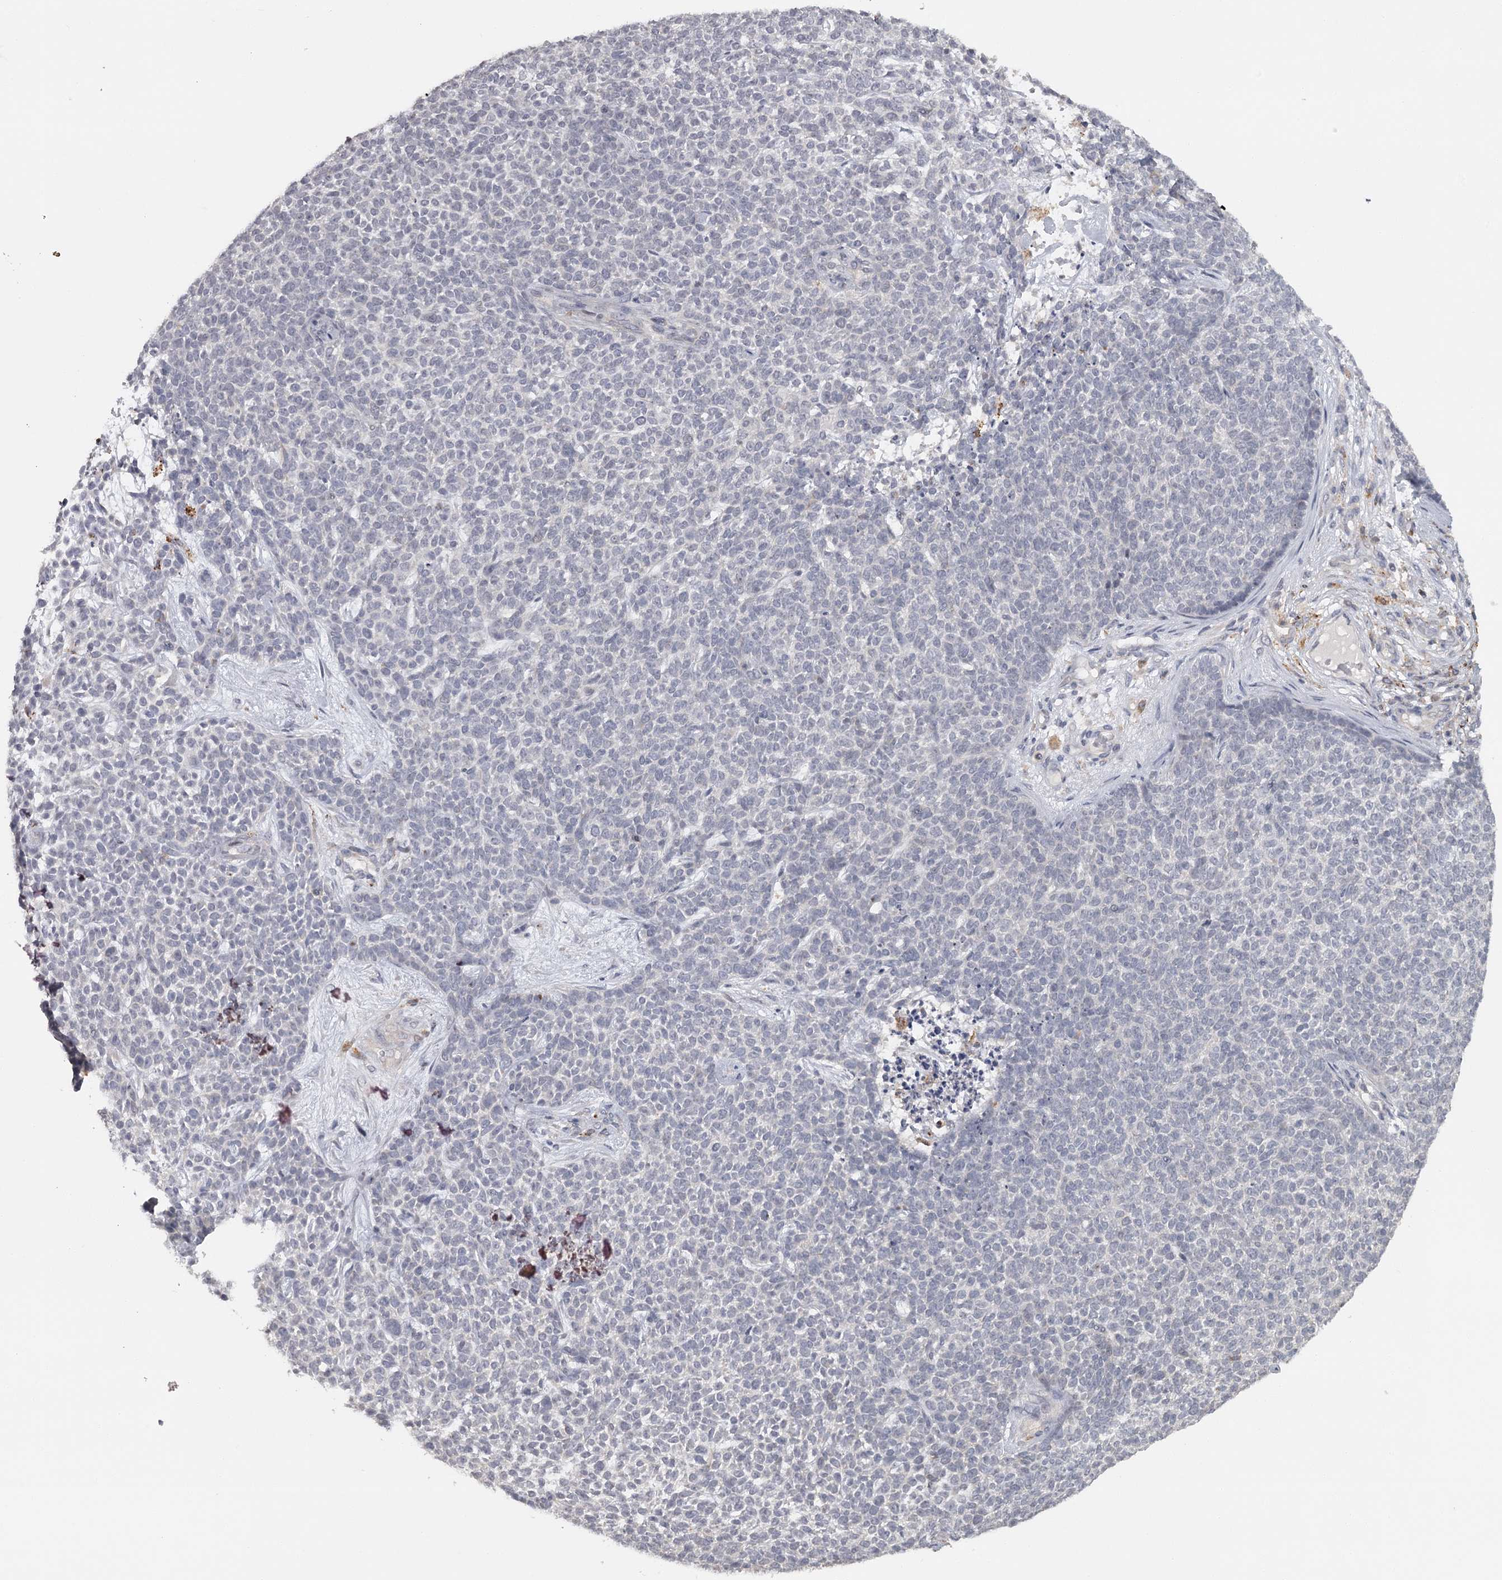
{"staining": {"intensity": "negative", "quantity": "none", "location": "none"}, "tissue": "skin cancer", "cell_type": "Tumor cells", "image_type": "cancer", "snomed": [{"axis": "morphology", "description": "Basal cell carcinoma"}, {"axis": "topography", "description": "Skin"}], "caption": "Immunohistochemistry (IHC) histopathology image of neoplastic tissue: human basal cell carcinoma (skin) stained with DAB shows no significant protein expression in tumor cells.", "gene": "FAXC", "patient": {"sex": "female", "age": 84}}